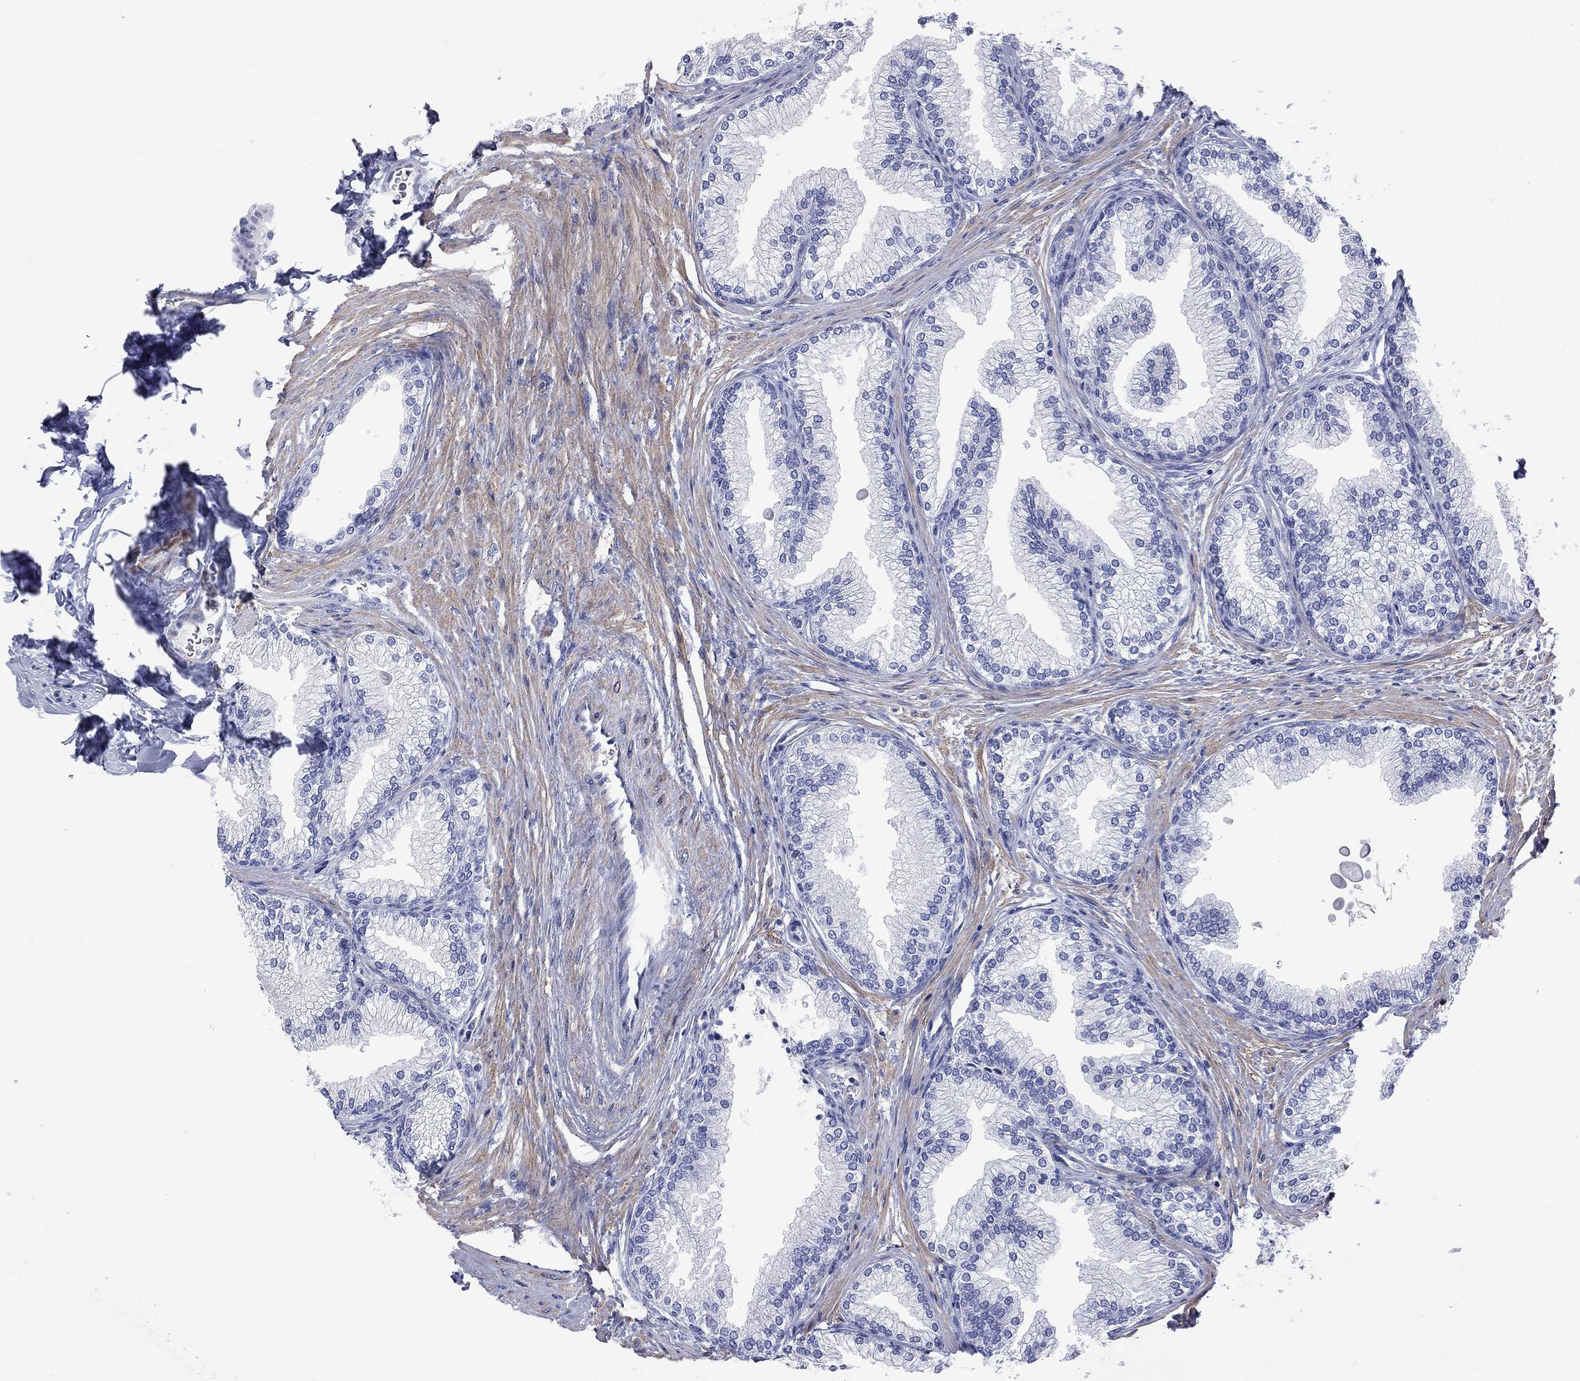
{"staining": {"intensity": "negative", "quantity": "none", "location": "none"}, "tissue": "prostate", "cell_type": "Glandular cells", "image_type": "normal", "snomed": [{"axis": "morphology", "description": "Normal tissue, NOS"}, {"axis": "topography", "description": "Prostate"}], "caption": "Immunohistochemical staining of unremarkable human prostate displays no significant staining in glandular cells.", "gene": "S100A3", "patient": {"sex": "male", "age": 72}}